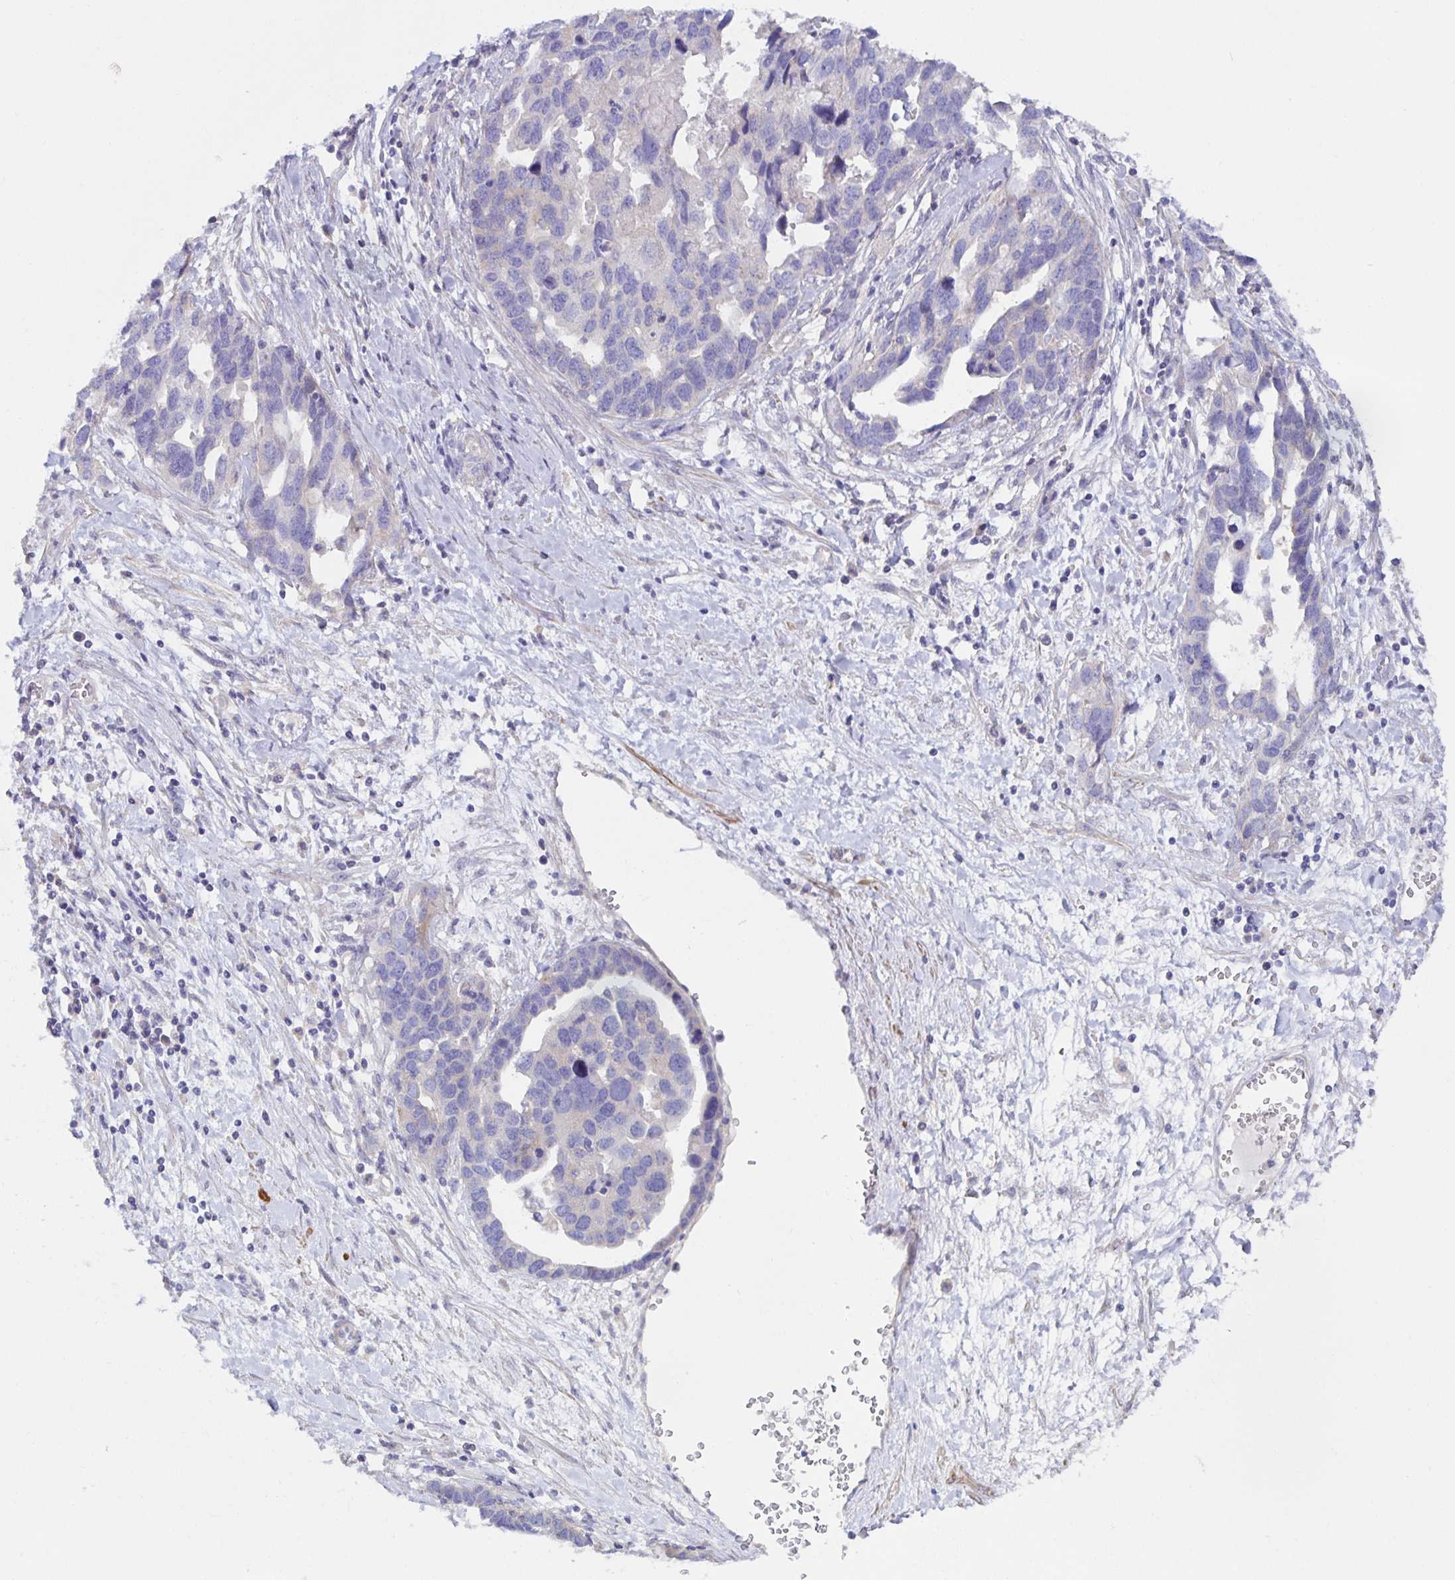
{"staining": {"intensity": "negative", "quantity": "none", "location": "none"}, "tissue": "ovarian cancer", "cell_type": "Tumor cells", "image_type": "cancer", "snomed": [{"axis": "morphology", "description": "Cystadenocarcinoma, serous, NOS"}, {"axis": "topography", "description": "Ovary"}], "caption": "This image is of ovarian cancer (serous cystadenocarcinoma) stained with immunohistochemistry to label a protein in brown with the nuclei are counter-stained blue. There is no expression in tumor cells.", "gene": "METTL22", "patient": {"sex": "female", "age": 54}}